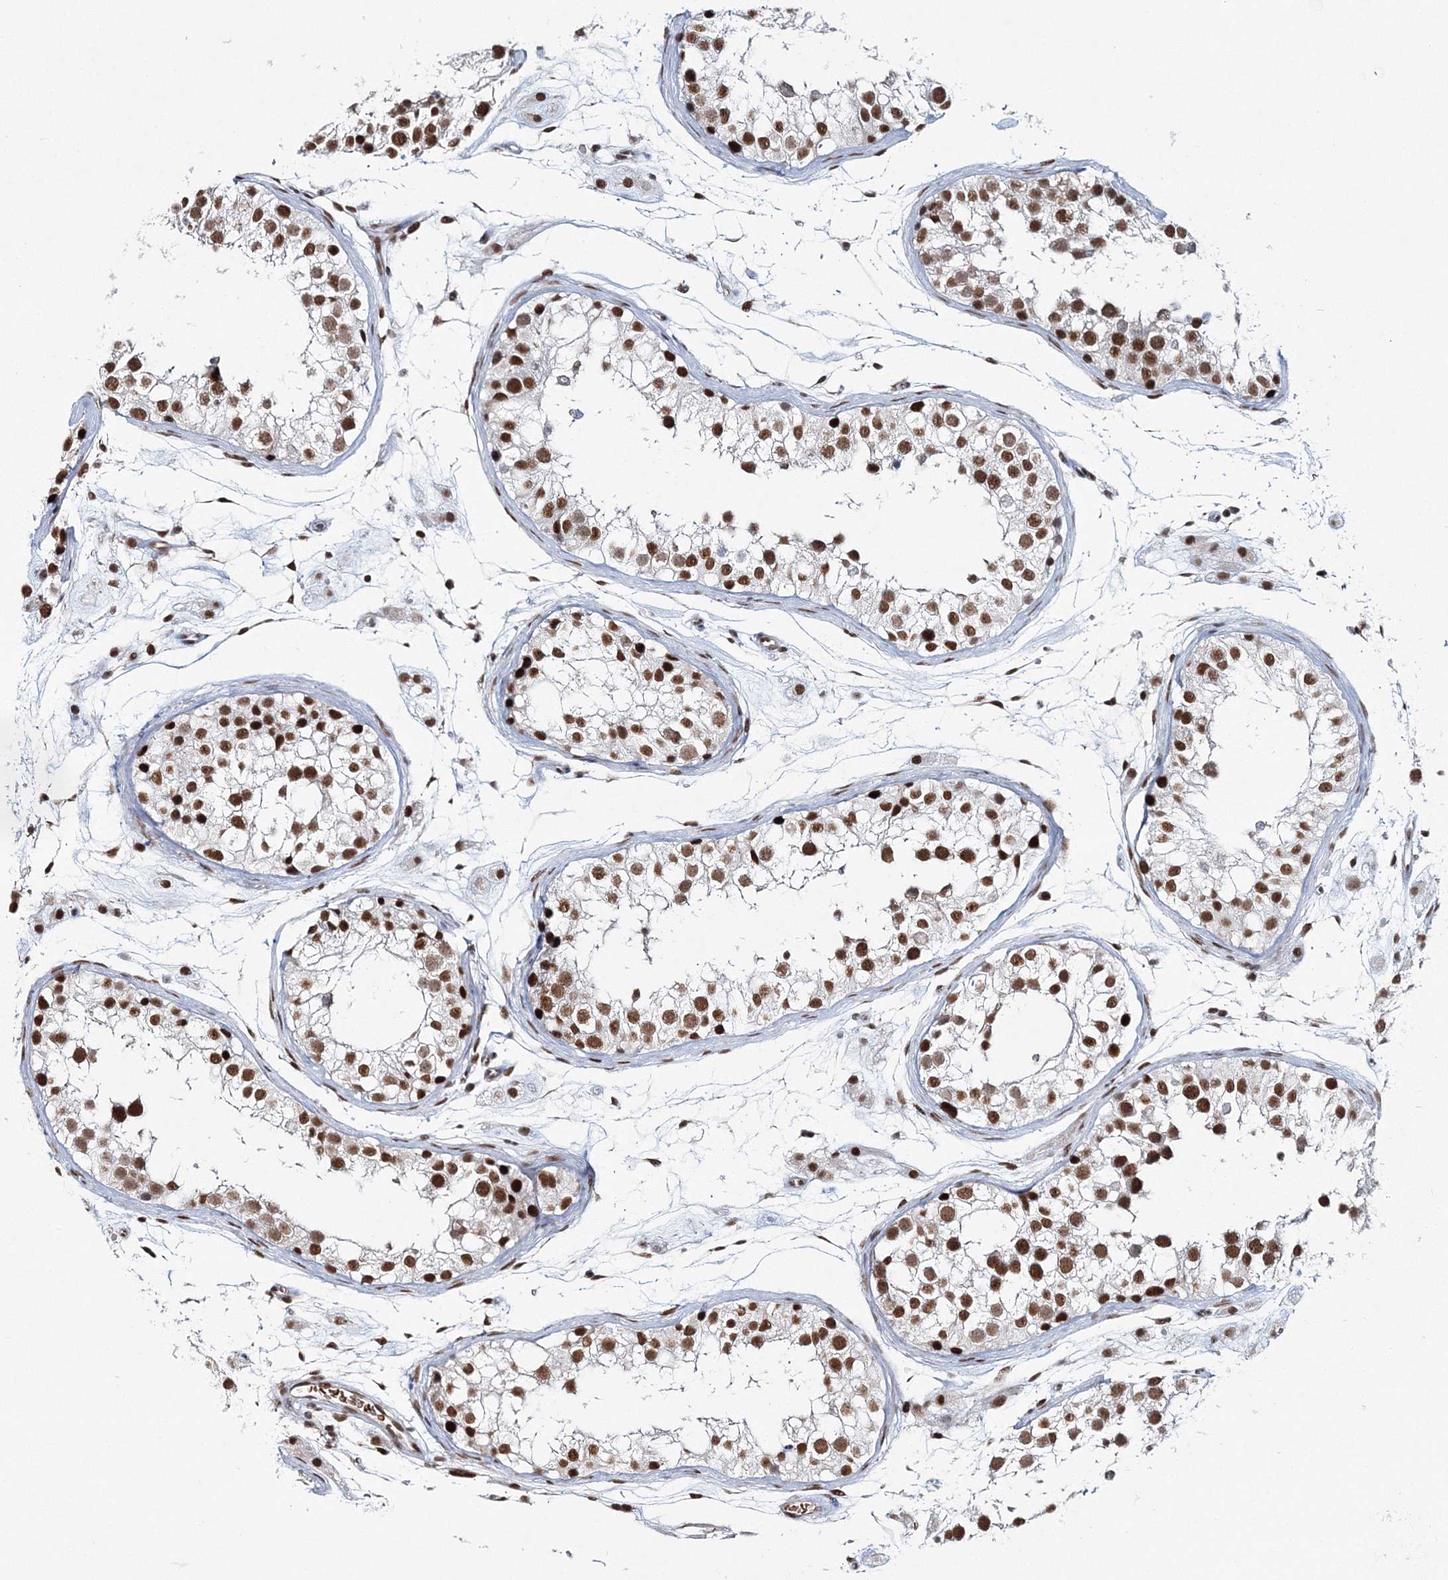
{"staining": {"intensity": "strong", "quantity": ">75%", "location": "nuclear"}, "tissue": "testis", "cell_type": "Cells in seminiferous ducts", "image_type": "normal", "snomed": [{"axis": "morphology", "description": "Normal tissue, NOS"}, {"axis": "morphology", "description": "Adenocarcinoma, metastatic, NOS"}, {"axis": "topography", "description": "Testis"}], "caption": "Immunohistochemistry photomicrograph of benign testis: testis stained using immunohistochemistry shows high levels of strong protein expression localized specifically in the nuclear of cells in seminiferous ducts, appearing as a nuclear brown color.", "gene": "ENSG00000290315", "patient": {"sex": "male", "age": 26}}